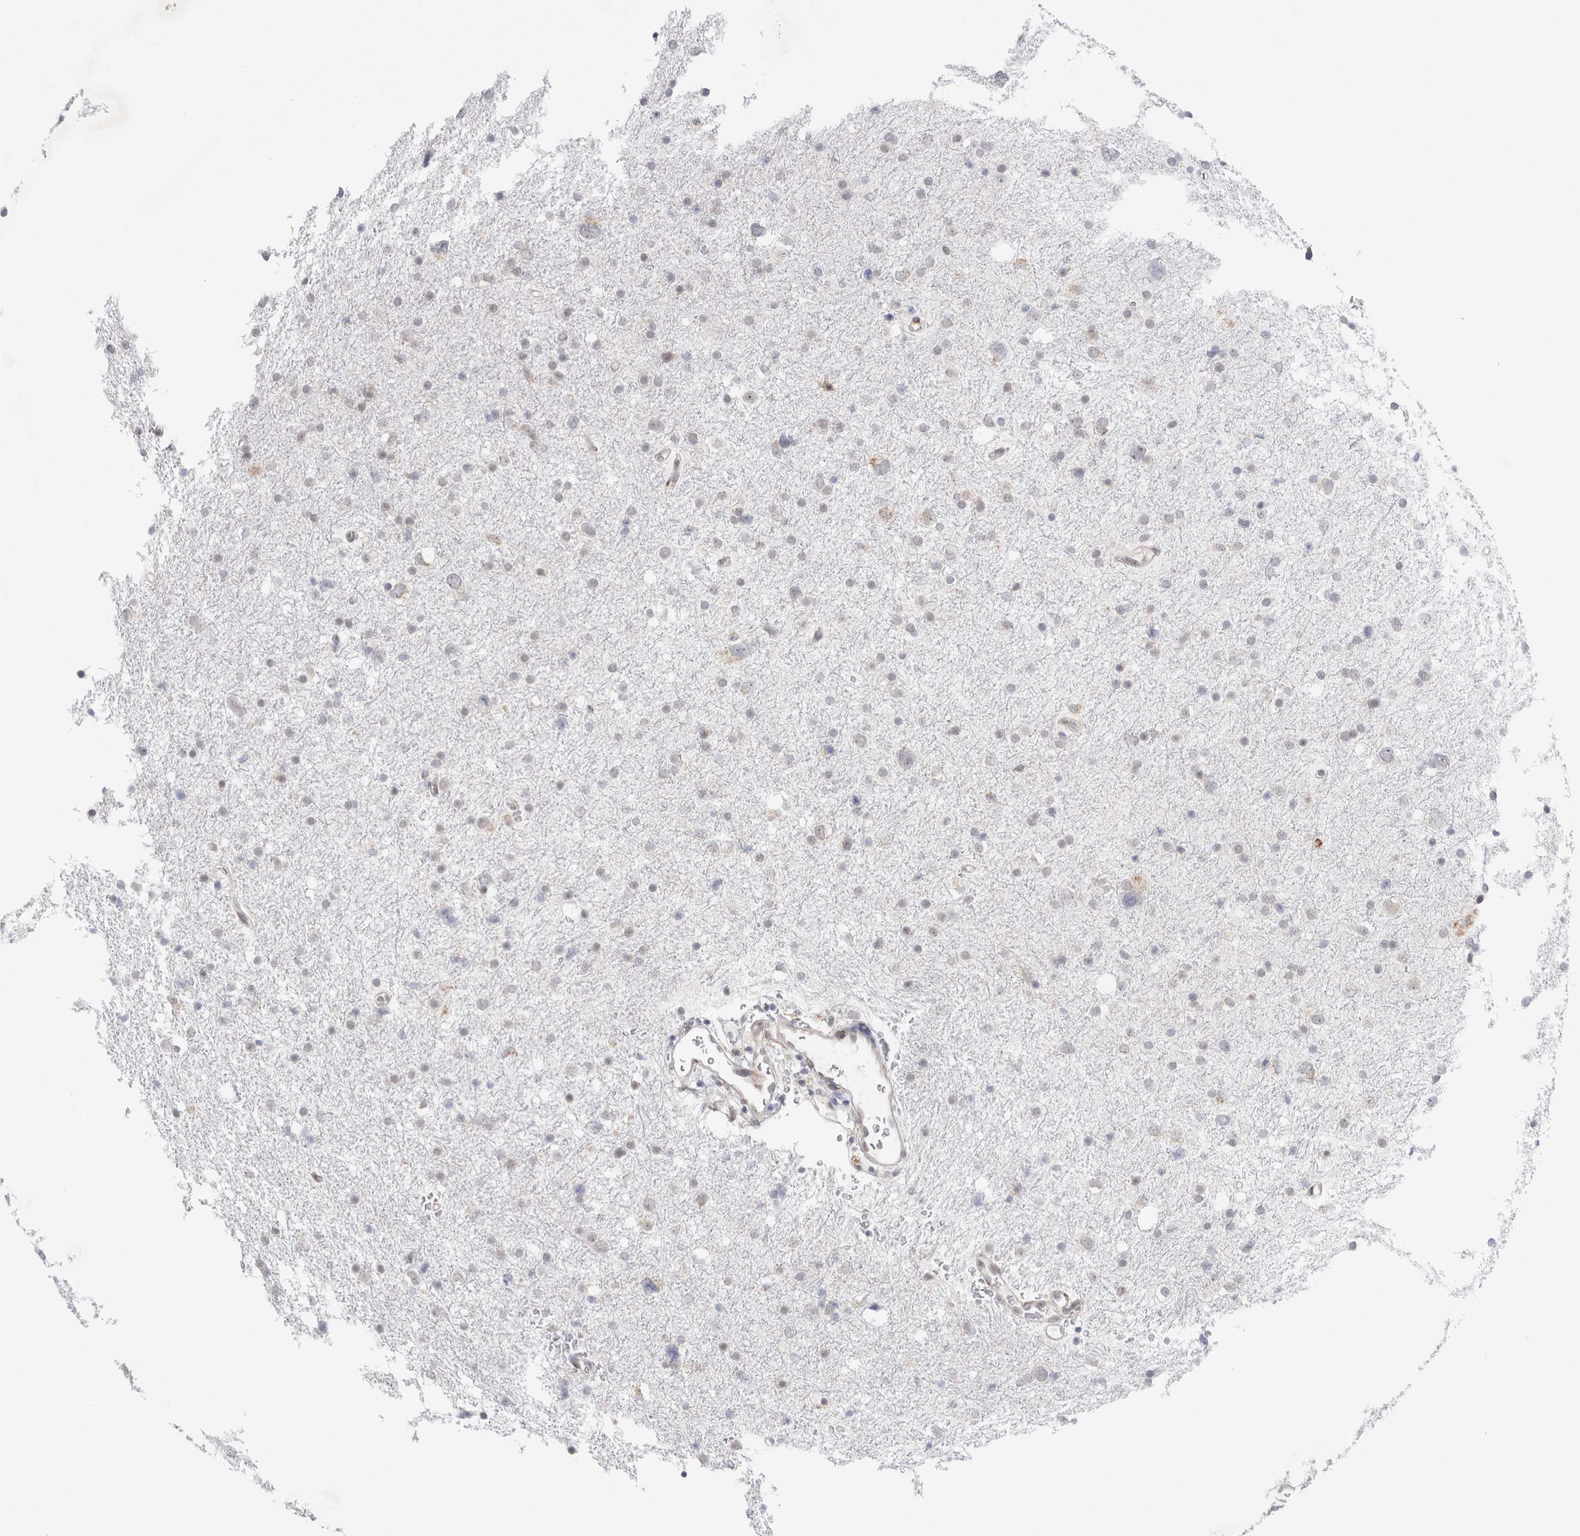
{"staining": {"intensity": "weak", "quantity": "<25%", "location": "cytoplasmic/membranous"}, "tissue": "glioma", "cell_type": "Tumor cells", "image_type": "cancer", "snomed": [{"axis": "morphology", "description": "Glioma, malignant, Low grade"}, {"axis": "topography", "description": "Brain"}], "caption": "Photomicrograph shows no protein positivity in tumor cells of malignant glioma (low-grade) tissue.", "gene": "TRMT1L", "patient": {"sex": "female", "age": 37}}